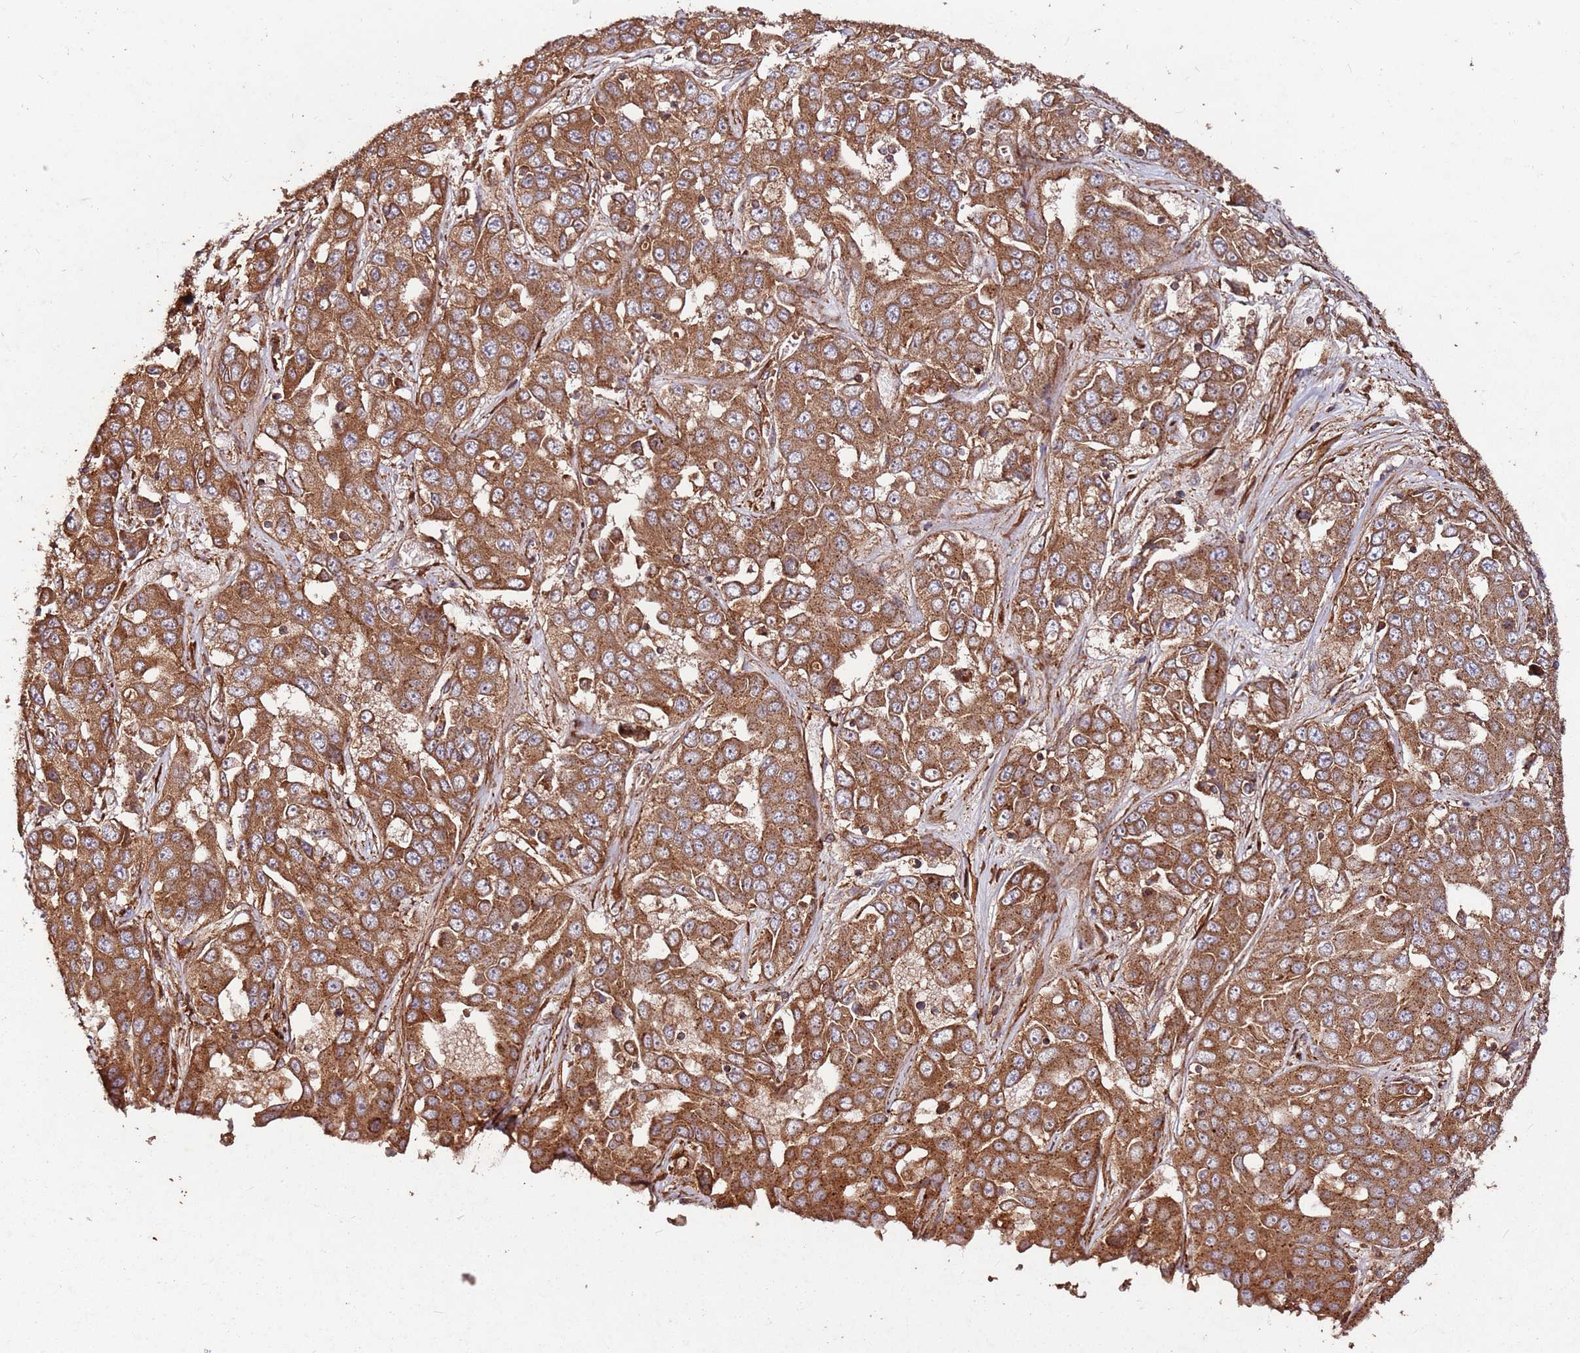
{"staining": {"intensity": "moderate", "quantity": ">75%", "location": "cytoplasmic/membranous"}, "tissue": "liver cancer", "cell_type": "Tumor cells", "image_type": "cancer", "snomed": [{"axis": "morphology", "description": "Cholangiocarcinoma"}, {"axis": "topography", "description": "Liver"}], "caption": "A photomicrograph of human liver cancer (cholangiocarcinoma) stained for a protein exhibits moderate cytoplasmic/membranous brown staining in tumor cells.", "gene": "FAM186A", "patient": {"sex": "female", "age": 52}}